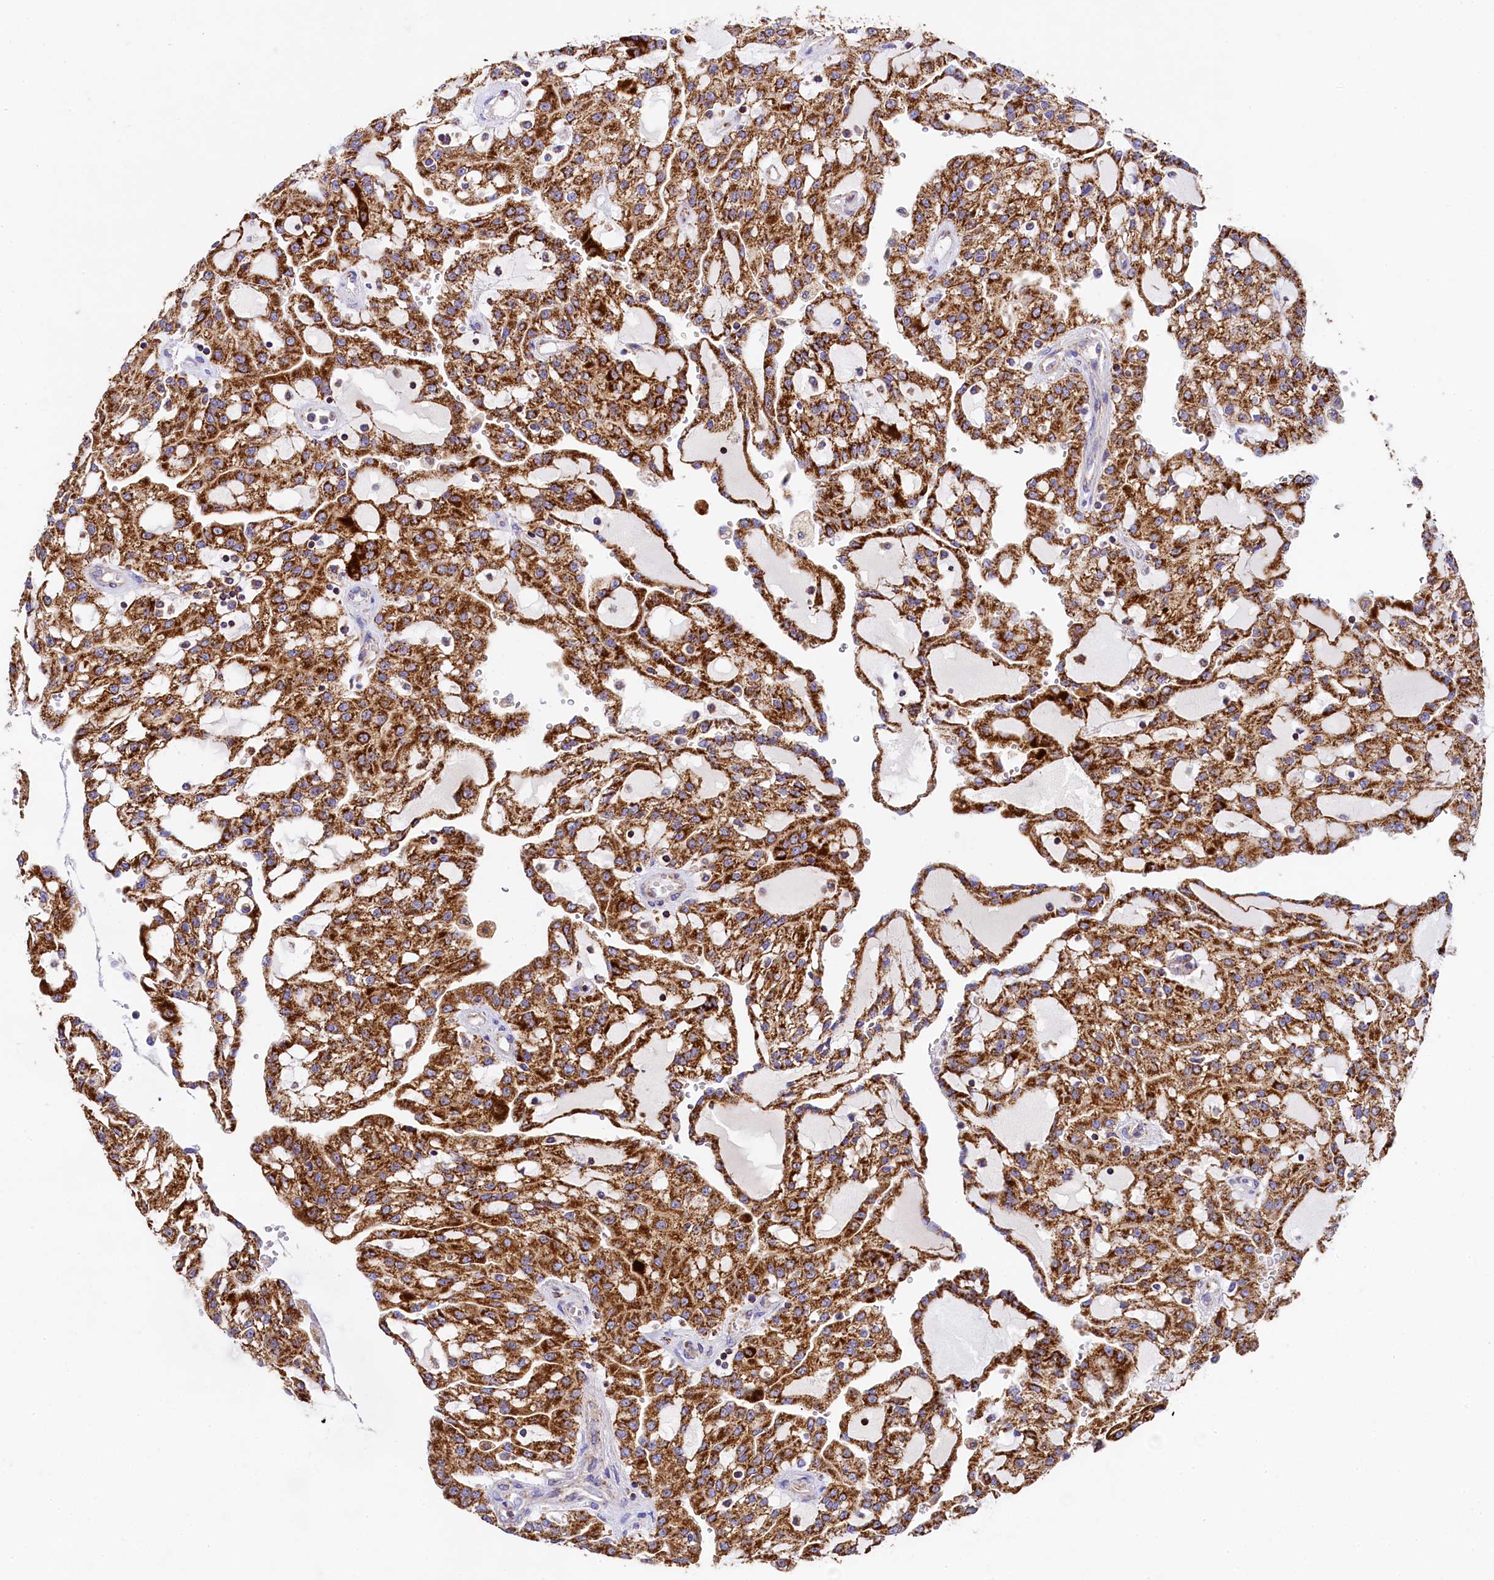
{"staining": {"intensity": "strong", "quantity": ">75%", "location": "cytoplasmic/membranous"}, "tissue": "renal cancer", "cell_type": "Tumor cells", "image_type": "cancer", "snomed": [{"axis": "morphology", "description": "Adenocarcinoma, NOS"}, {"axis": "topography", "description": "Kidney"}], "caption": "Renal adenocarcinoma stained with DAB (3,3'-diaminobenzidine) IHC displays high levels of strong cytoplasmic/membranous expression in about >75% of tumor cells.", "gene": "CLYBL", "patient": {"sex": "male", "age": 63}}